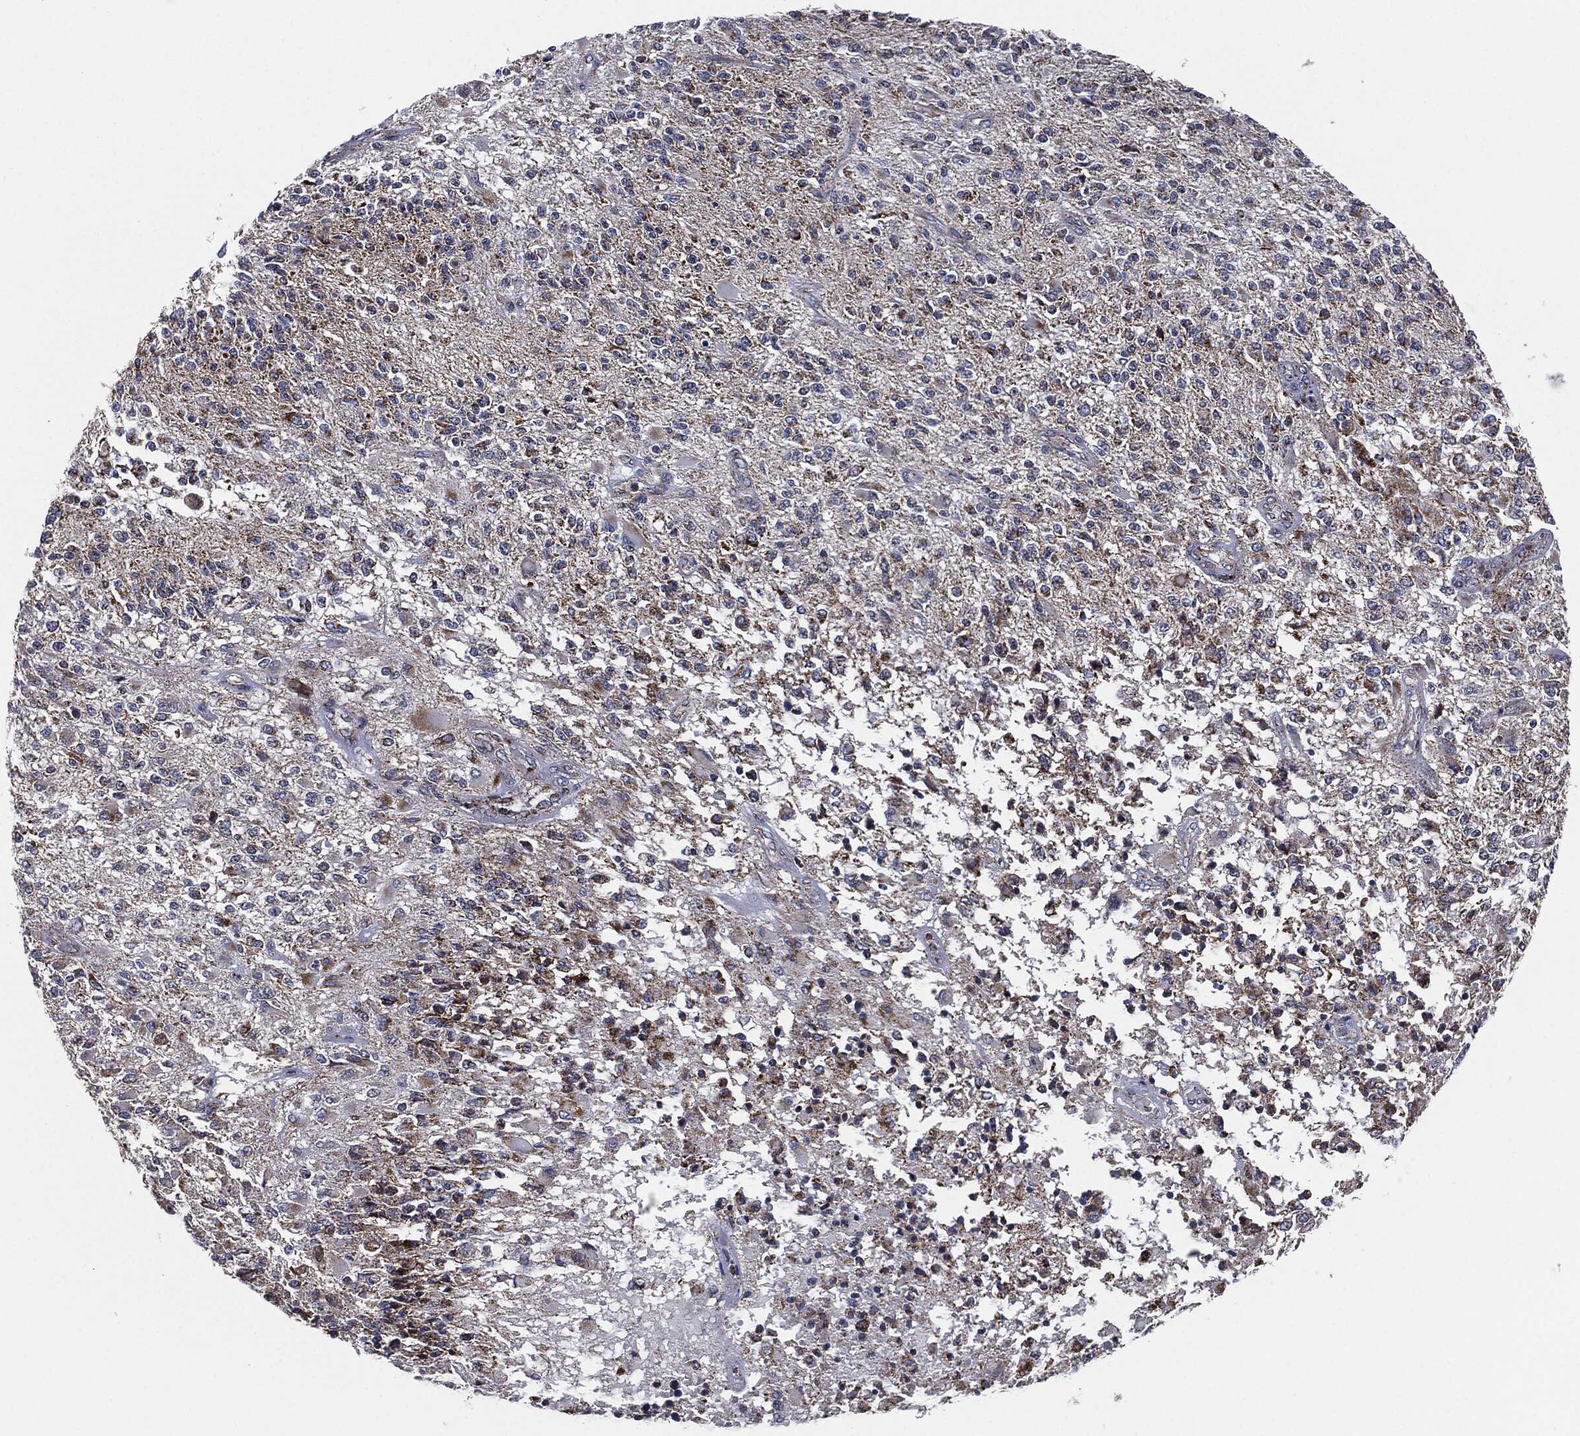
{"staining": {"intensity": "negative", "quantity": "none", "location": "none"}, "tissue": "glioma", "cell_type": "Tumor cells", "image_type": "cancer", "snomed": [{"axis": "morphology", "description": "Glioma, malignant, High grade"}, {"axis": "topography", "description": "Brain"}], "caption": "DAB (3,3'-diaminobenzidine) immunohistochemical staining of human glioma shows no significant staining in tumor cells.", "gene": "NDUFV2", "patient": {"sex": "female", "age": 63}}